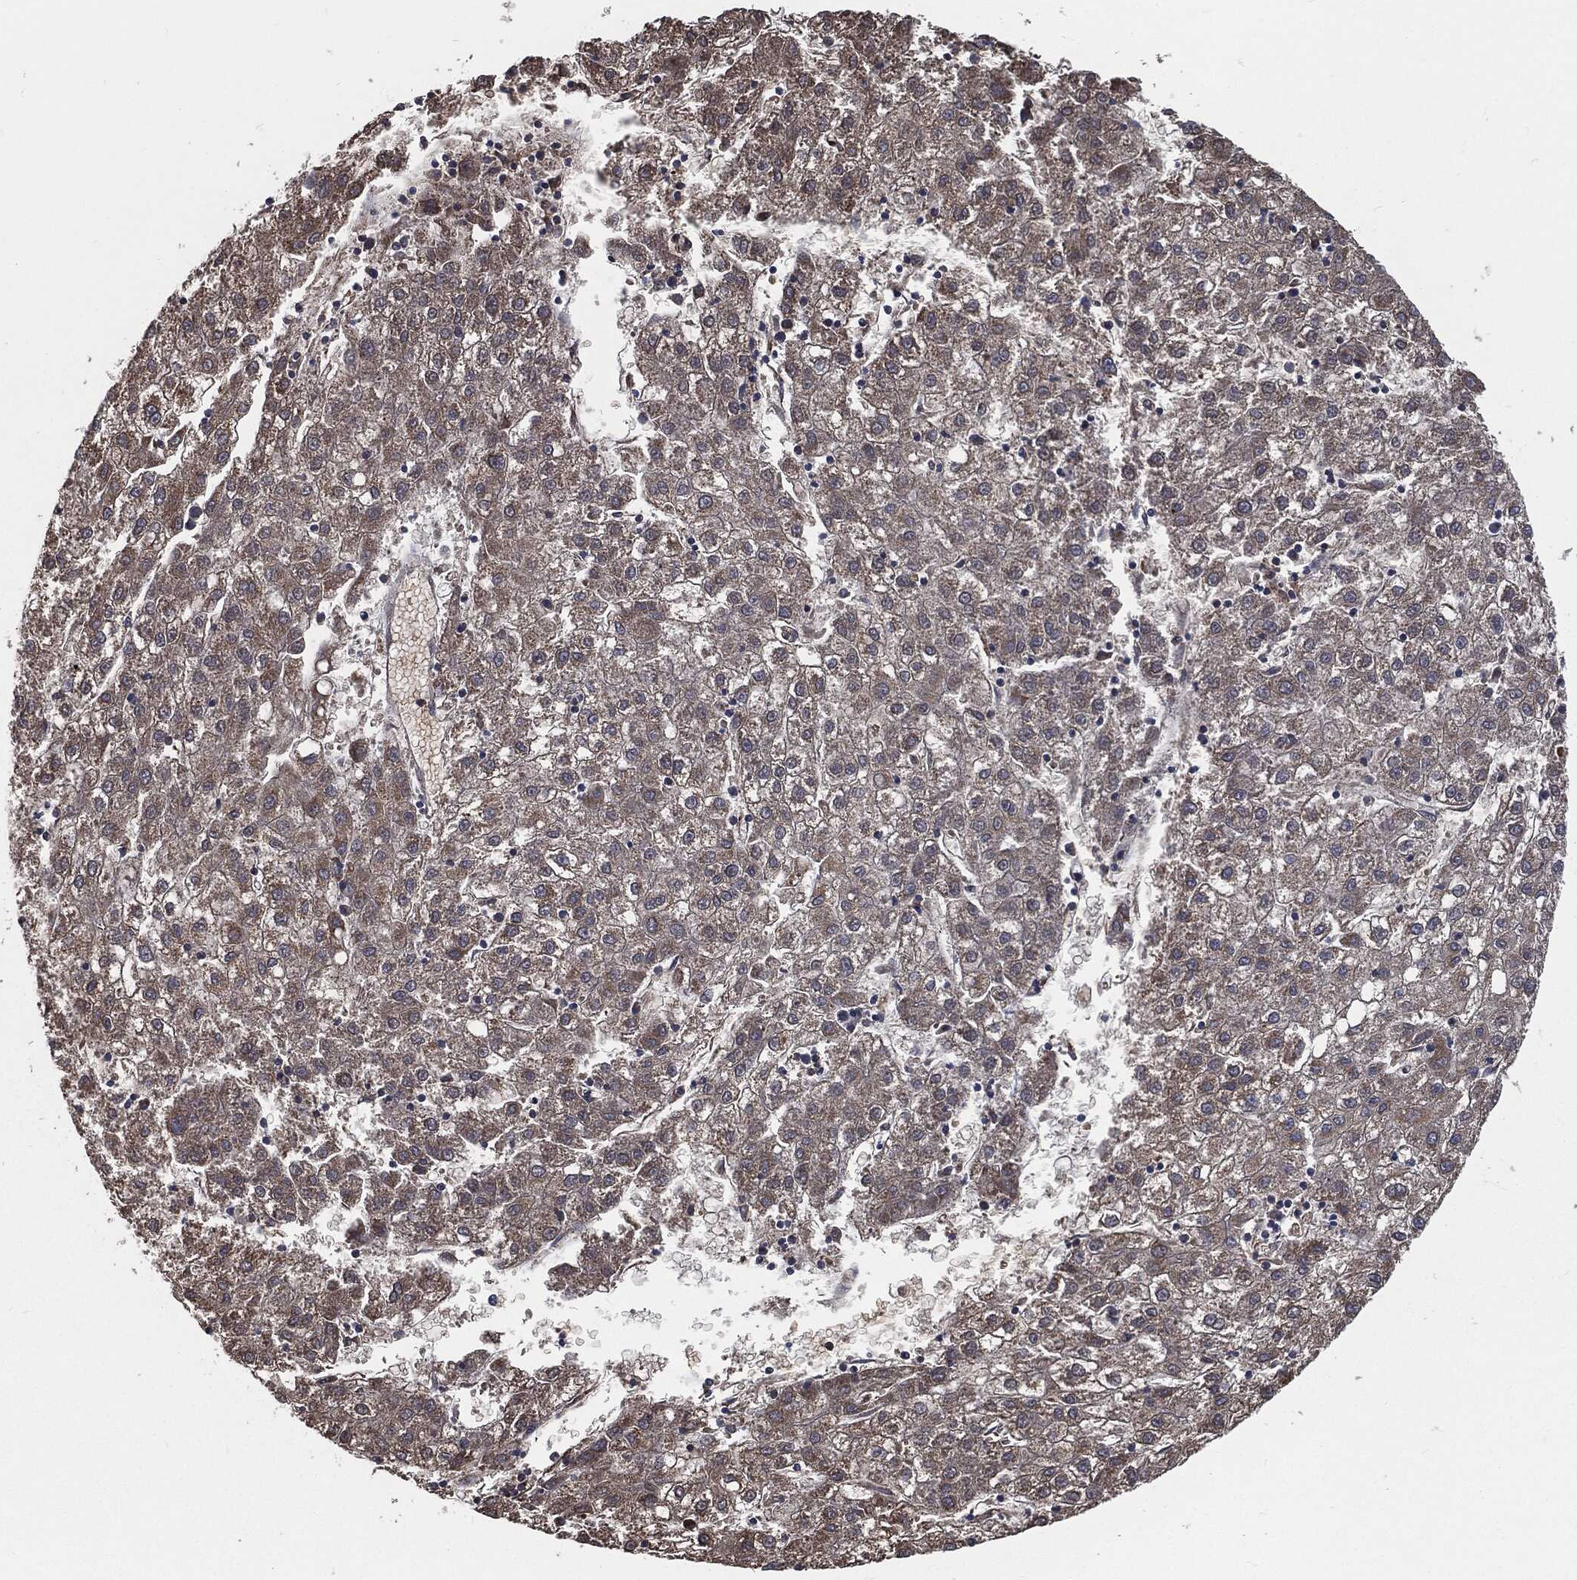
{"staining": {"intensity": "moderate", "quantity": "25%-75%", "location": "cytoplasmic/membranous"}, "tissue": "liver cancer", "cell_type": "Tumor cells", "image_type": "cancer", "snomed": [{"axis": "morphology", "description": "Carcinoma, Hepatocellular, NOS"}, {"axis": "topography", "description": "Liver"}], "caption": "IHC histopathology image of liver hepatocellular carcinoma stained for a protein (brown), which shows medium levels of moderate cytoplasmic/membranous staining in approximately 25%-75% of tumor cells.", "gene": "PRDX4", "patient": {"sex": "male", "age": 72}}